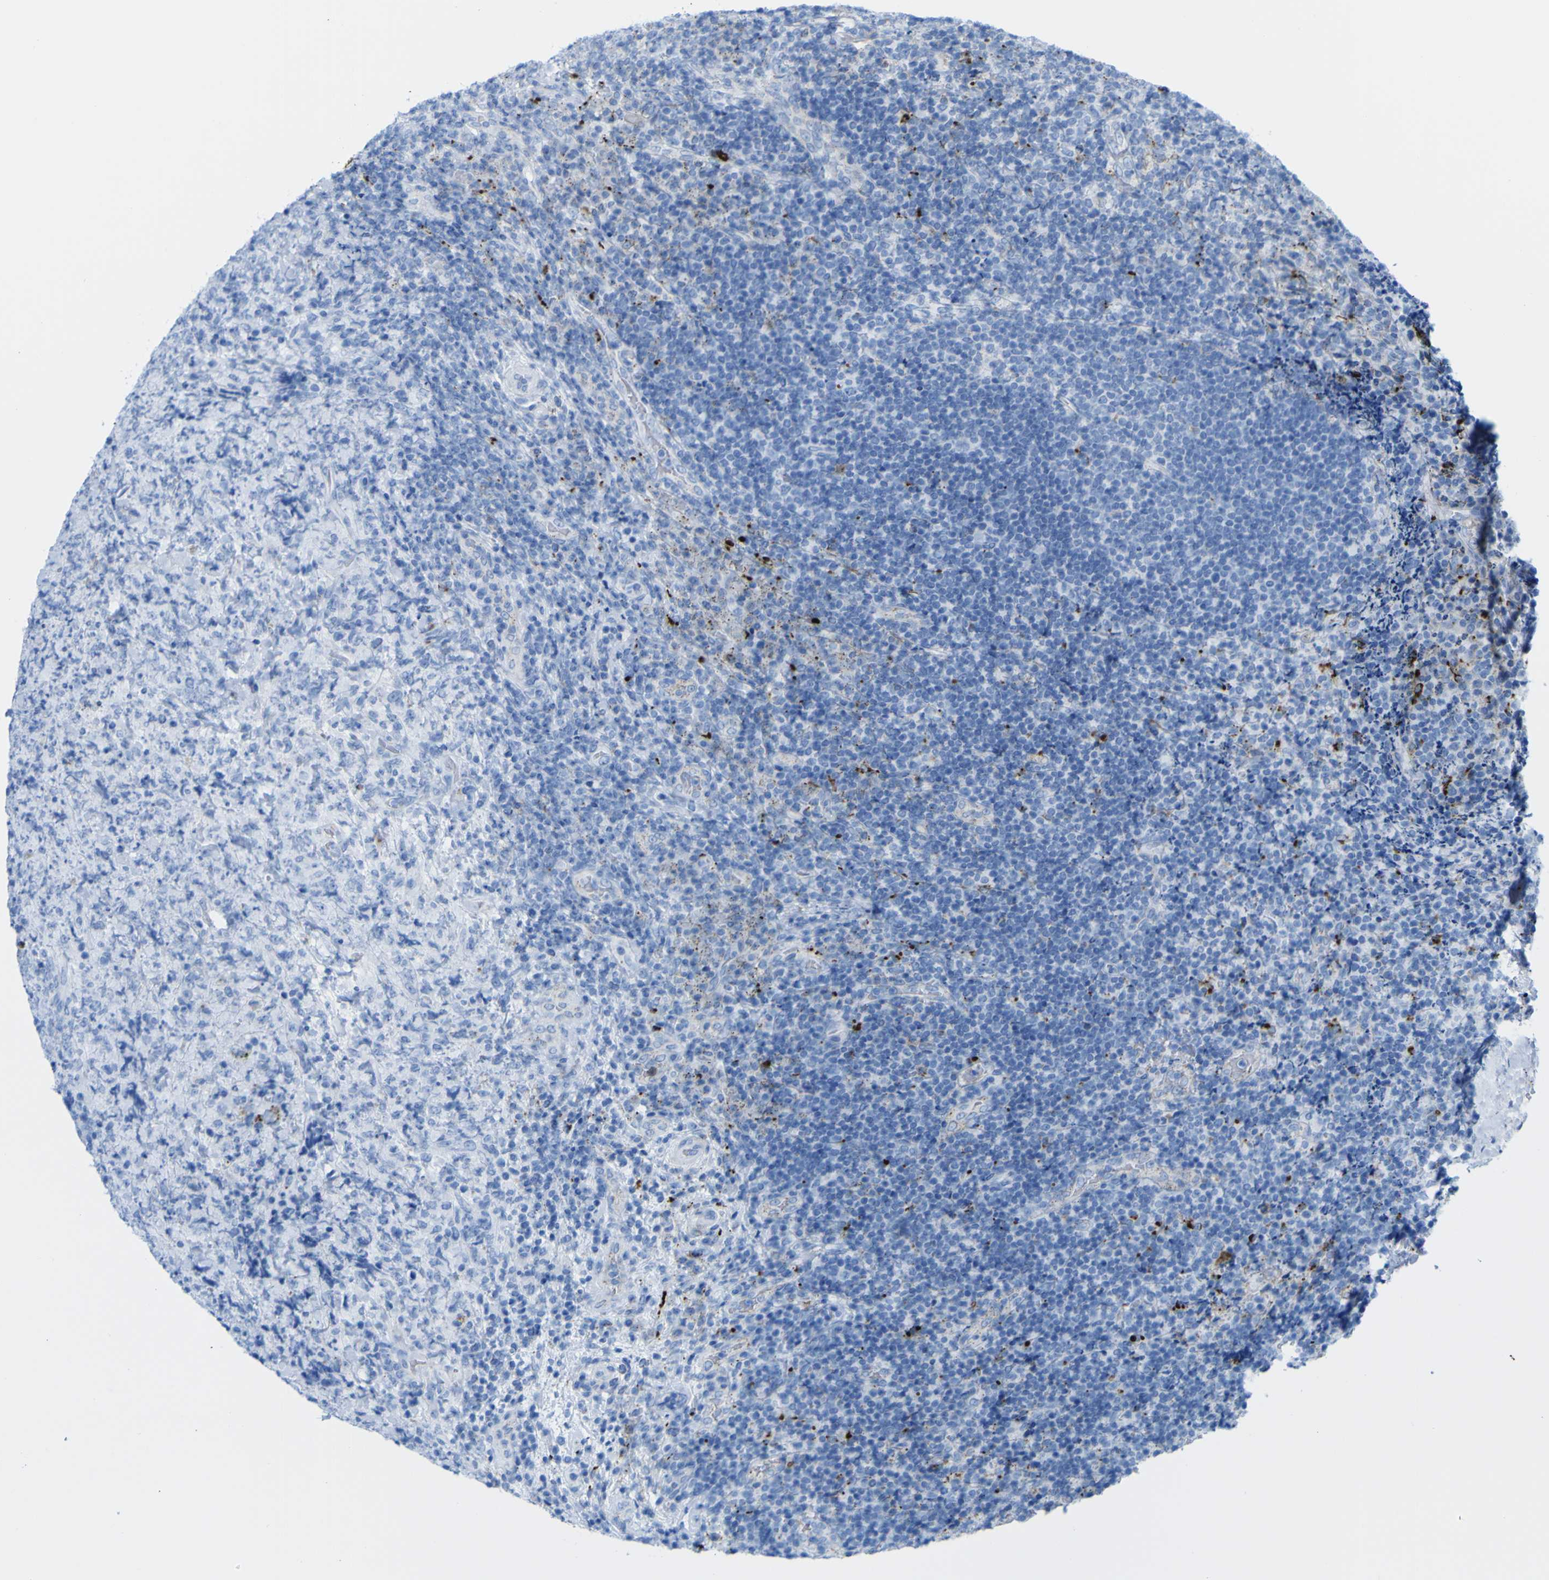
{"staining": {"intensity": "negative", "quantity": "none", "location": "none"}, "tissue": "lymphoma", "cell_type": "Tumor cells", "image_type": "cancer", "snomed": [{"axis": "morphology", "description": "Malignant lymphoma, non-Hodgkin's type, High grade"}, {"axis": "topography", "description": "Tonsil"}], "caption": "This histopathology image is of lymphoma stained with immunohistochemistry to label a protein in brown with the nuclei are counter-stained blue. There is no staining in tumor cells. (IHC, brightfield microscopy, high magnification).", "gene": "PLD3", "patient": {"sex": "female", "age": 36}}